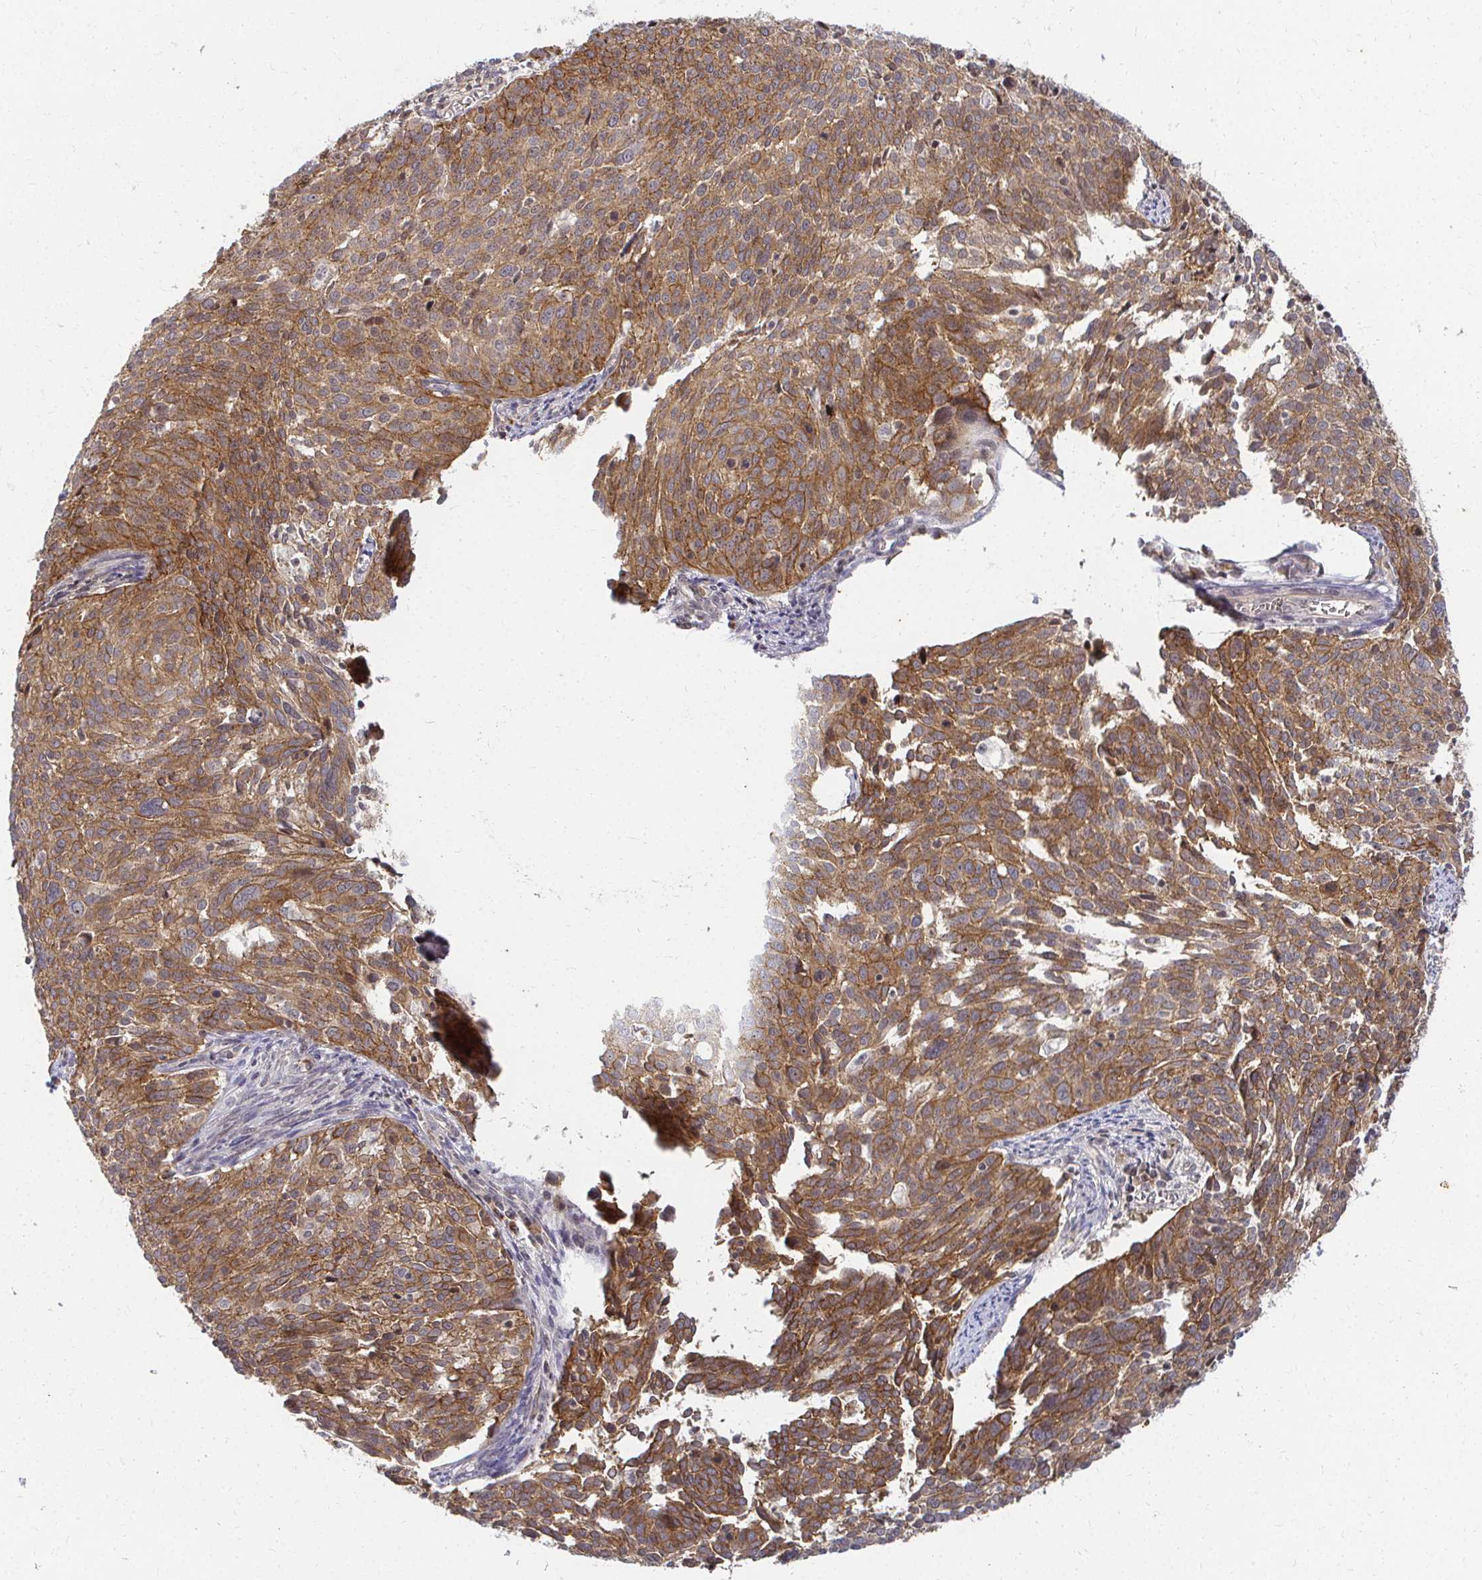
{"staining": {"intensity": "moderate", "quantity": ">75%", "location": "cytoplasmic/membranous"}, "tissue": "cervical cancer", "cell_type": "Tumor cells", "image_type": "cancer", "snomed": [{"axis": "morphology", "description": "Squamous cell carcinoma, NOS"}, {"axis": "topography", "description": "Cervix"}], "caption": "Cervical squamous cell carcinoma tissue reveals moderate cytoplasmic/membranous staining in approximately >75% of tumor cells (DAB IHC with brightfield microscopy, high magnification).", "gene": "ANK3", "patient": {"sex": "female", "age": 39}}